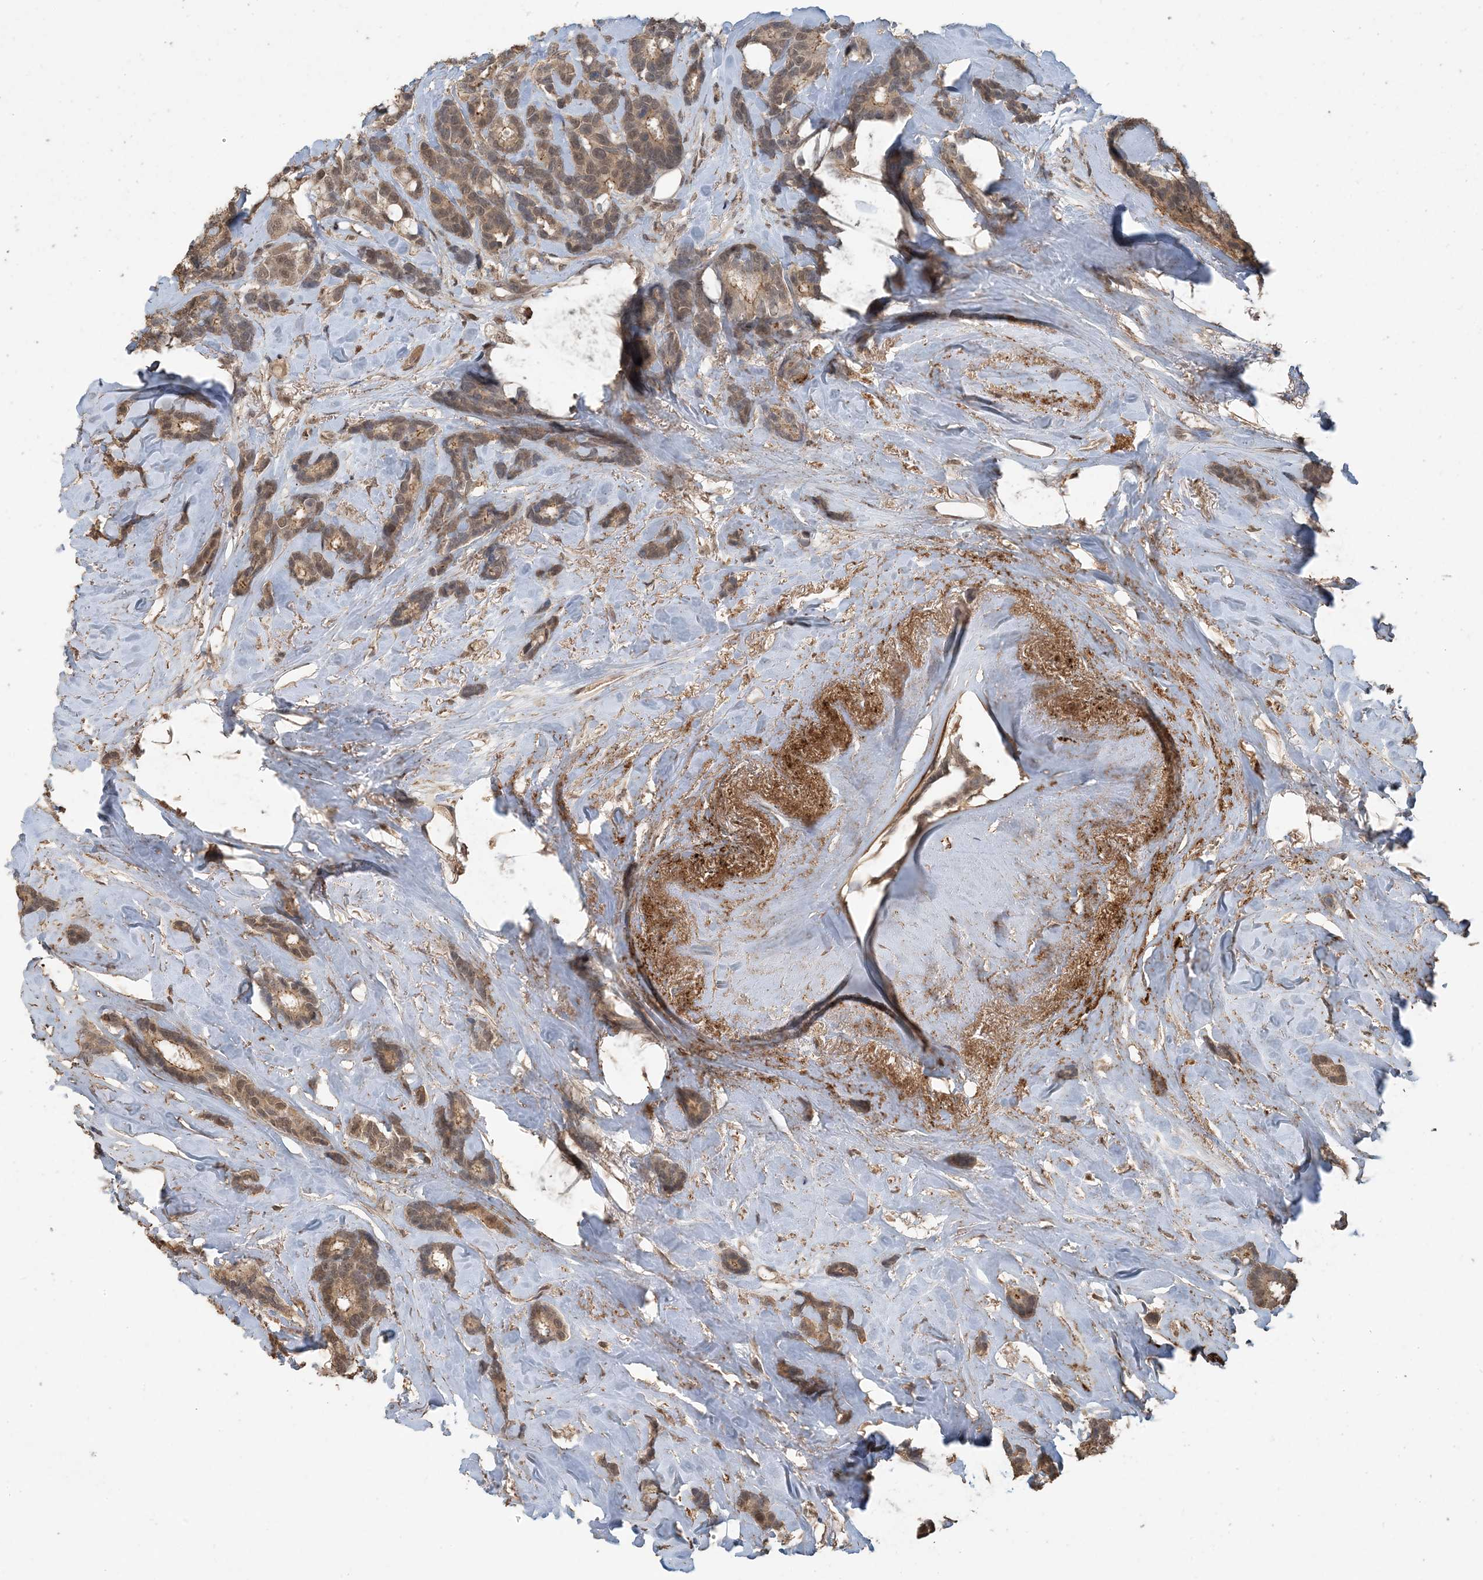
{"staining": {"intensity": "moderate", "quantity": ">75%", "location": "cytoplasmic/membranous,nuclear"}, "tissue": "breast cancer", "cell_type": "Tumor cells", "image_type": "cancer", "snomed": [{"axis": "morphology", "description": "Duct carcinoma"}, {"axis": "topography", "description": "Breast"}], "caption": "There is medium levels of moderate cytoplasmic/membranous and nuclear positivity in tumor cells of breast cancer (invasive ductal carcinoma), as demonstrated by immunohistochemical staining (brown color).", "gene": "ZC3H12A", "patient": {"sex": "female", "age": 87}}